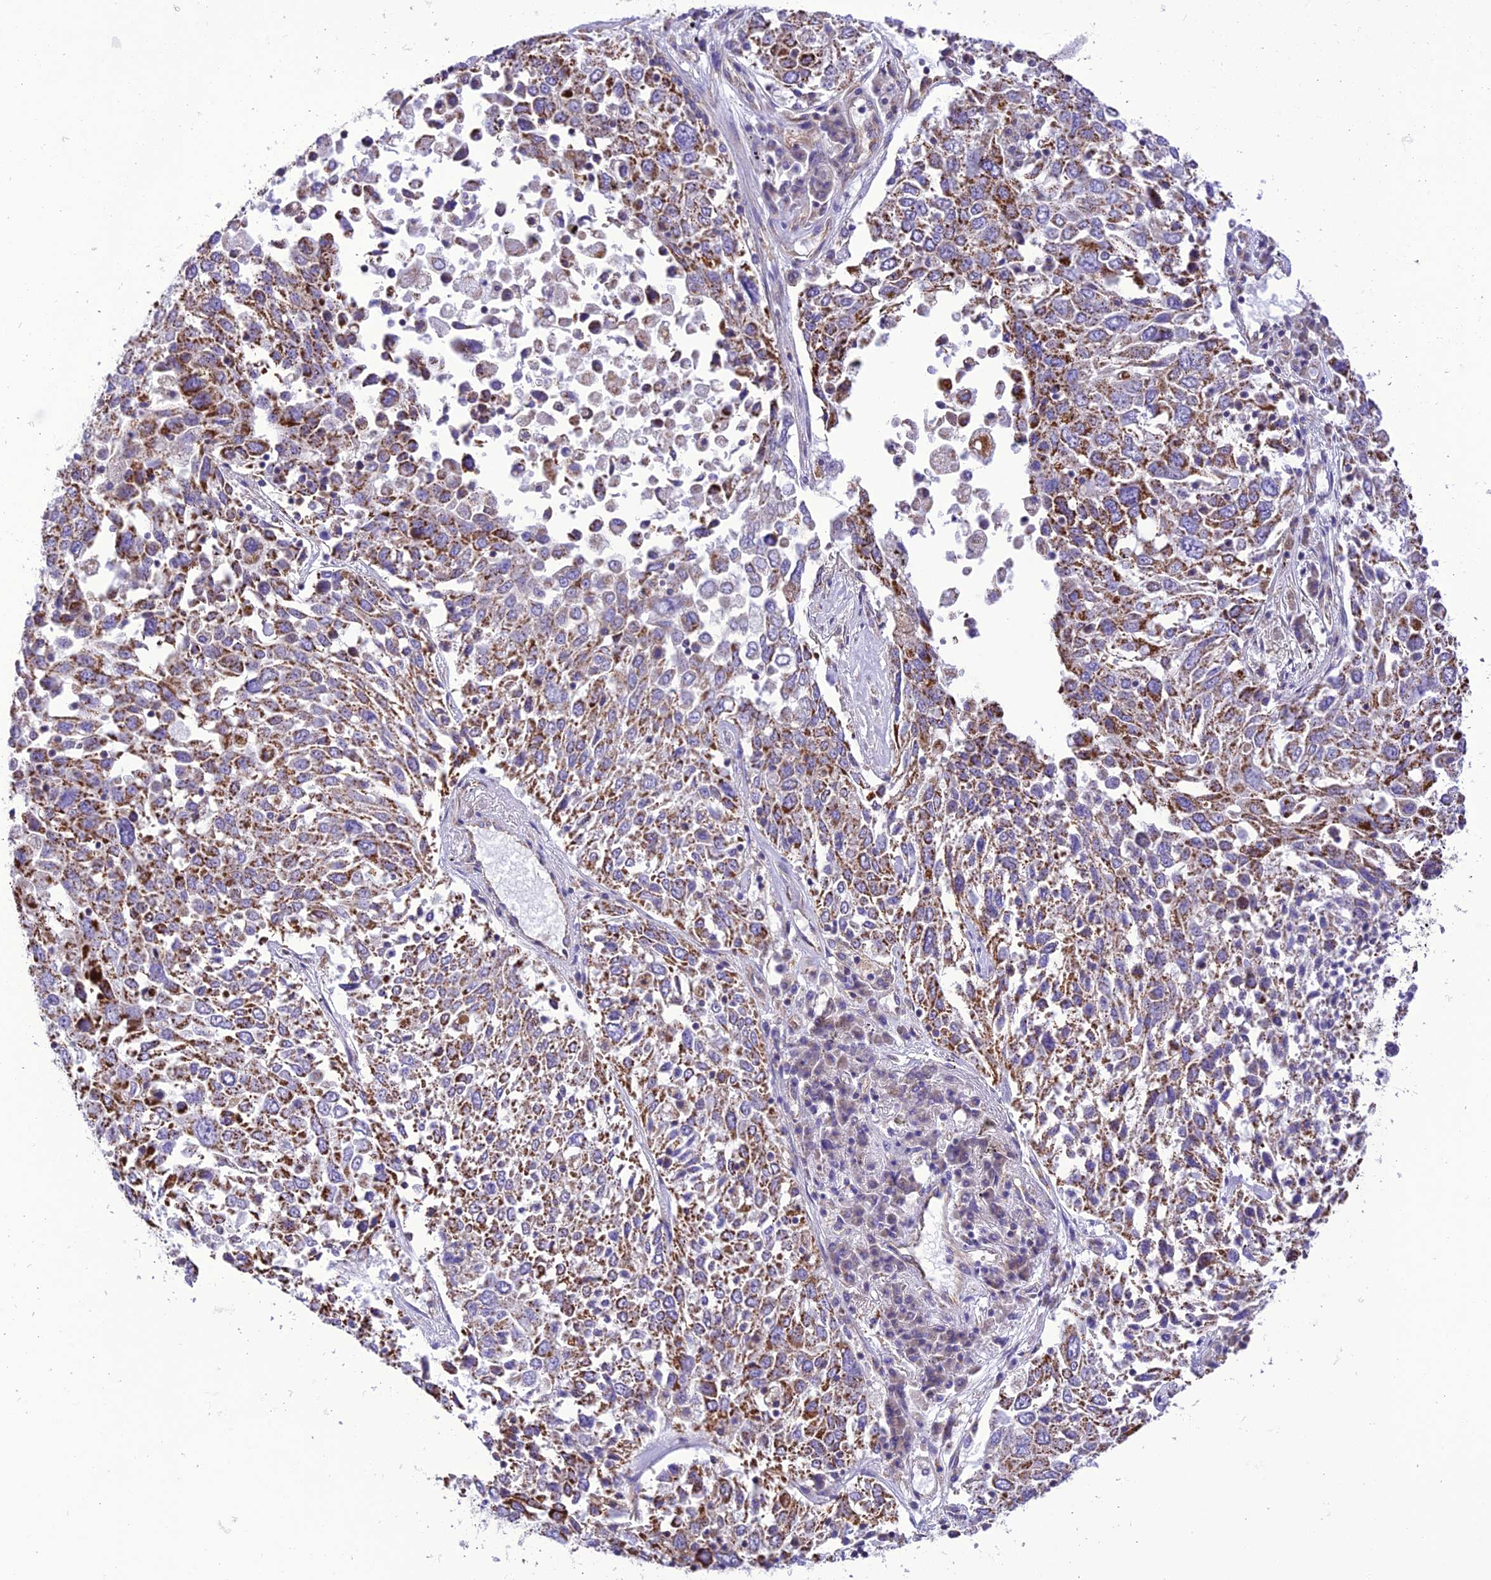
{"staining": {"intensity": "strong", "quantity": ">75%", "location": "cytoplasmic/membranous"}, "tissue": "lung cancer", "cell_type": "Tumor cells", "image_type": "cancer", "snomed": [{"axis": "morphology", "description": "Squamous cell carcinoma, NOS"}, {"axis": "topography", "description": "Lung"}], "caption": "IHC (DAB (3,3'-diaminobenzidine)) staining of human lung cancer (squamous cell carcinoma) exhibits strong cytoplasmic/membranous protein expression in about >75% of tumor cells.", "gene": "MAP3K12", "patient": {"sex": "male", "age": 65}}